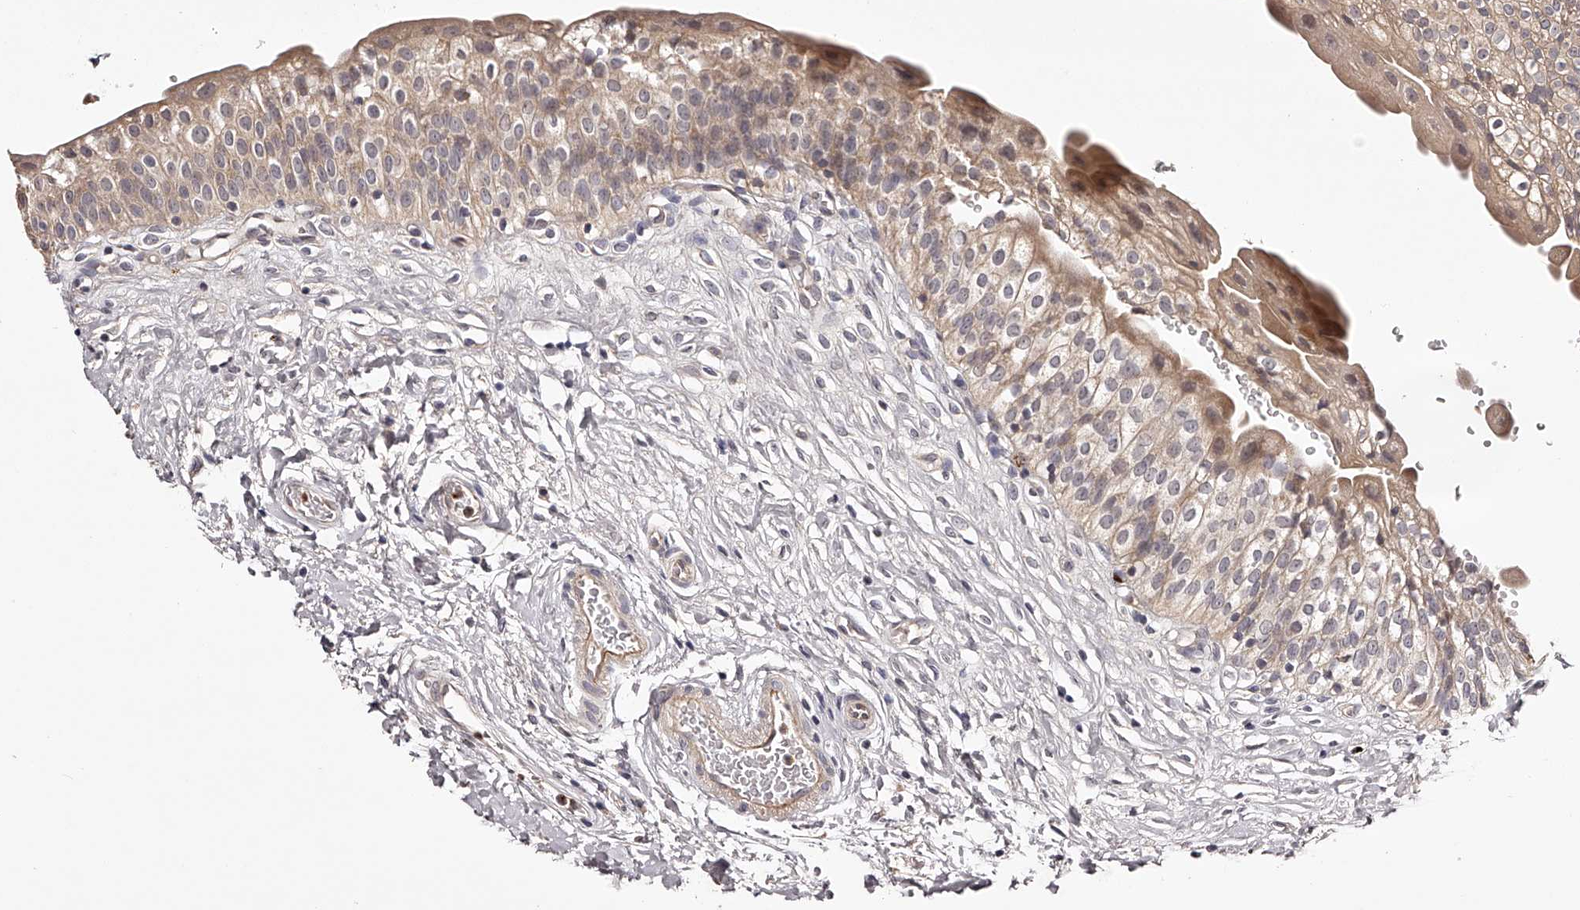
{"staining": {"intensity": "moderate", "quantity": ">75%", "location": "cytoplasmic/membranous"}, "tissue": "urinary bladder", "cell_type": "Urothelial cells", "image_type": "normal", "snomed": [{"axis": "morphology", "description": "Normal tissue, NOS"}, {"axis": "topography", "description": "Urinary bladder"}], "caption": "Moderate cytoplasmic/membranous expression for a protein is present in approximately >75% of urothelial cells of benign urinary bladder using immunohistochemistry (IHC).", "gene": "ODF2L", "patient": {"sex": "male", "age": 51}}